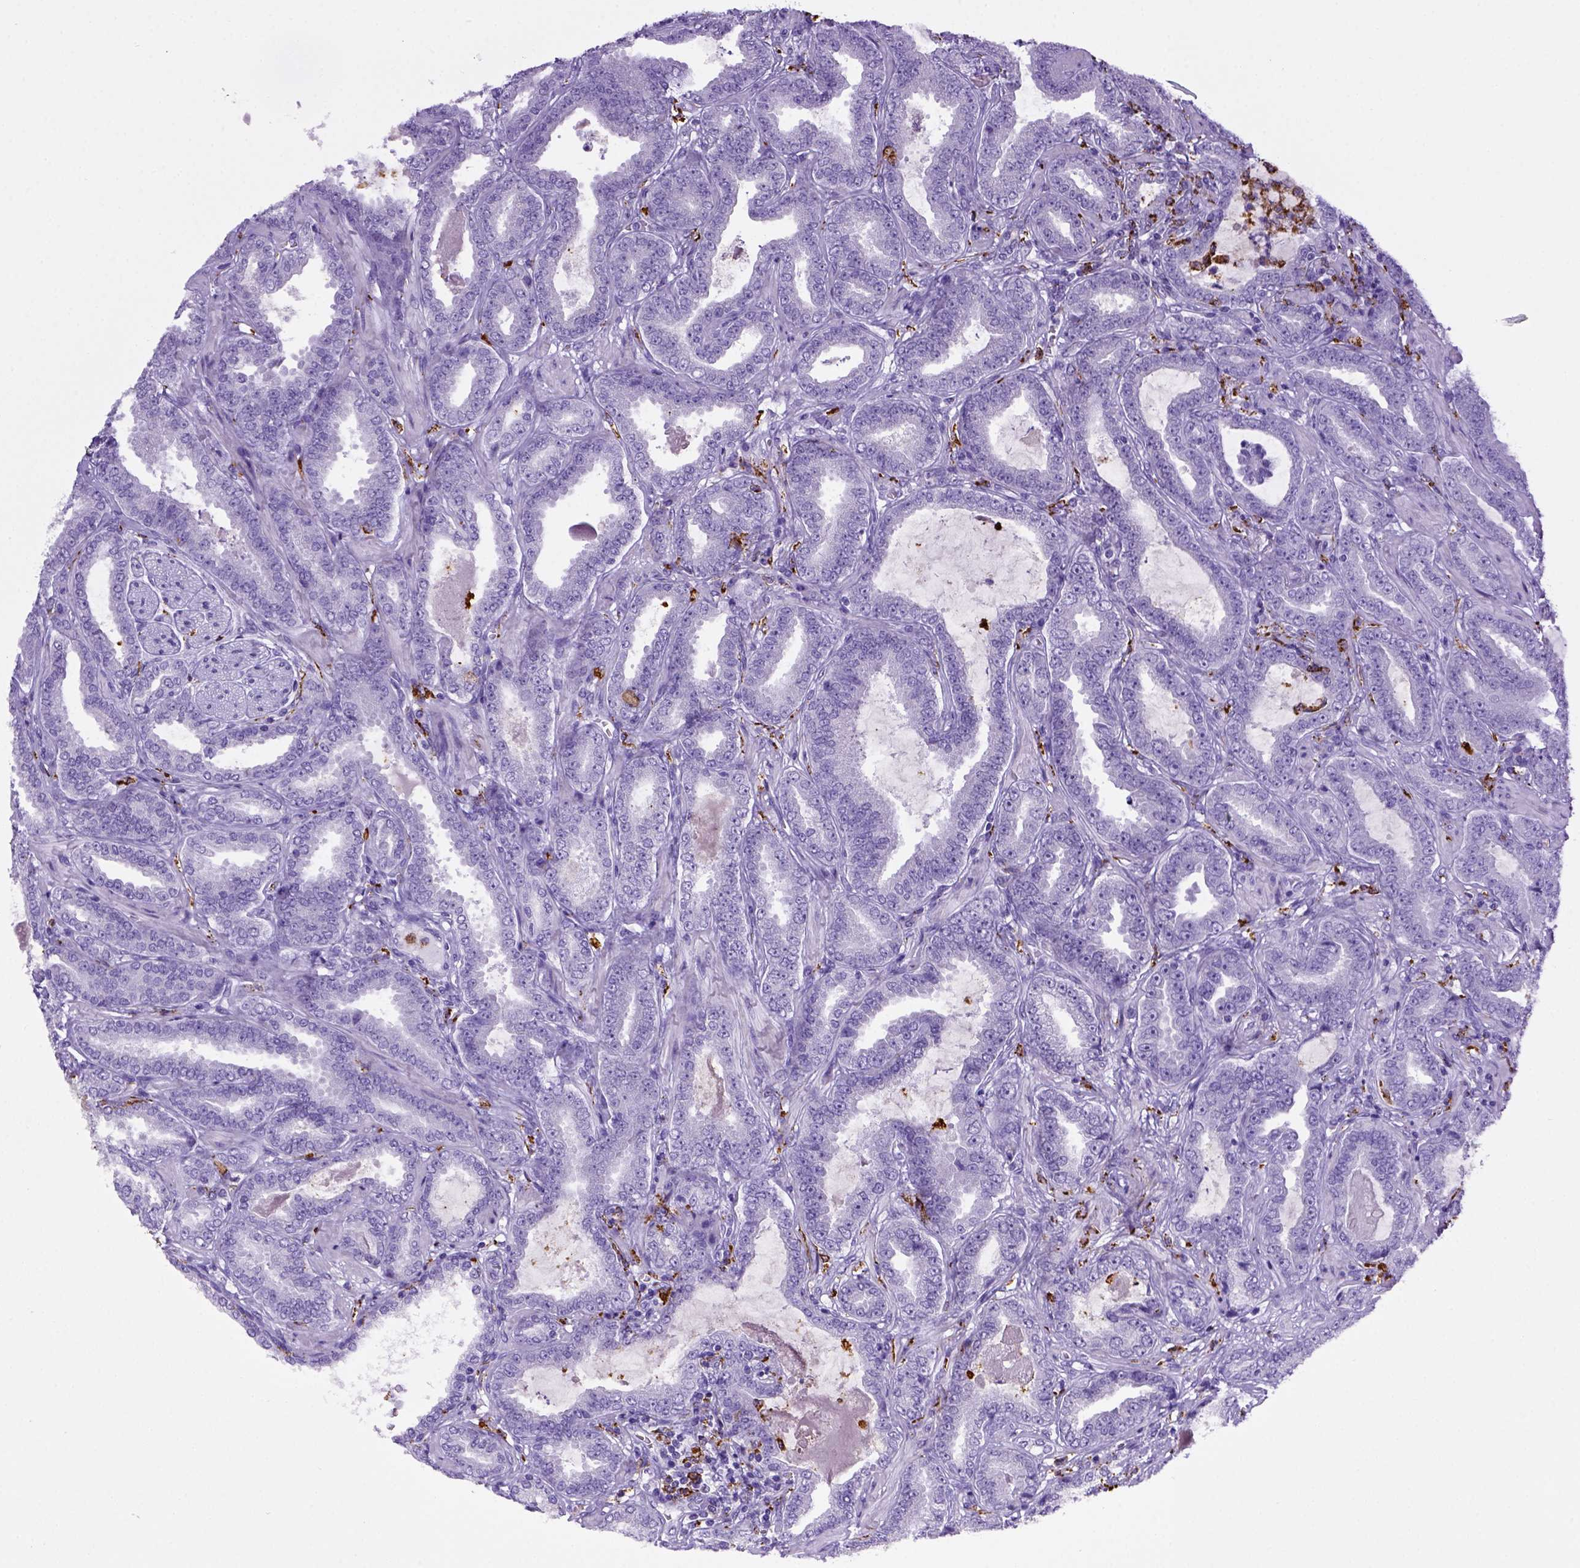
{"staining": {"intensity": "negative", "quantity": "none", "location": "none"}, "tissue": "prostate cancer", "cell_type": "Tumor cells", "image_type": "cancer", "snomed": [{"axis": "morphology", "description": "Adenocarcinoma, NOS"}, {"axis": "topography", "description": "Prostate"}], "caption": "This is a photomicrograph of immunohistochemistry staining of prostate adenocarcinoma, which shows no staining in tumor cells. Brightfield microscopy of immunohistochemistry (IHC) stained with DAB (brown) and hematoxylin (blue), captured at high magnification.", "gene": "CD68", "patient": {"sex": "male", "age": 64}}